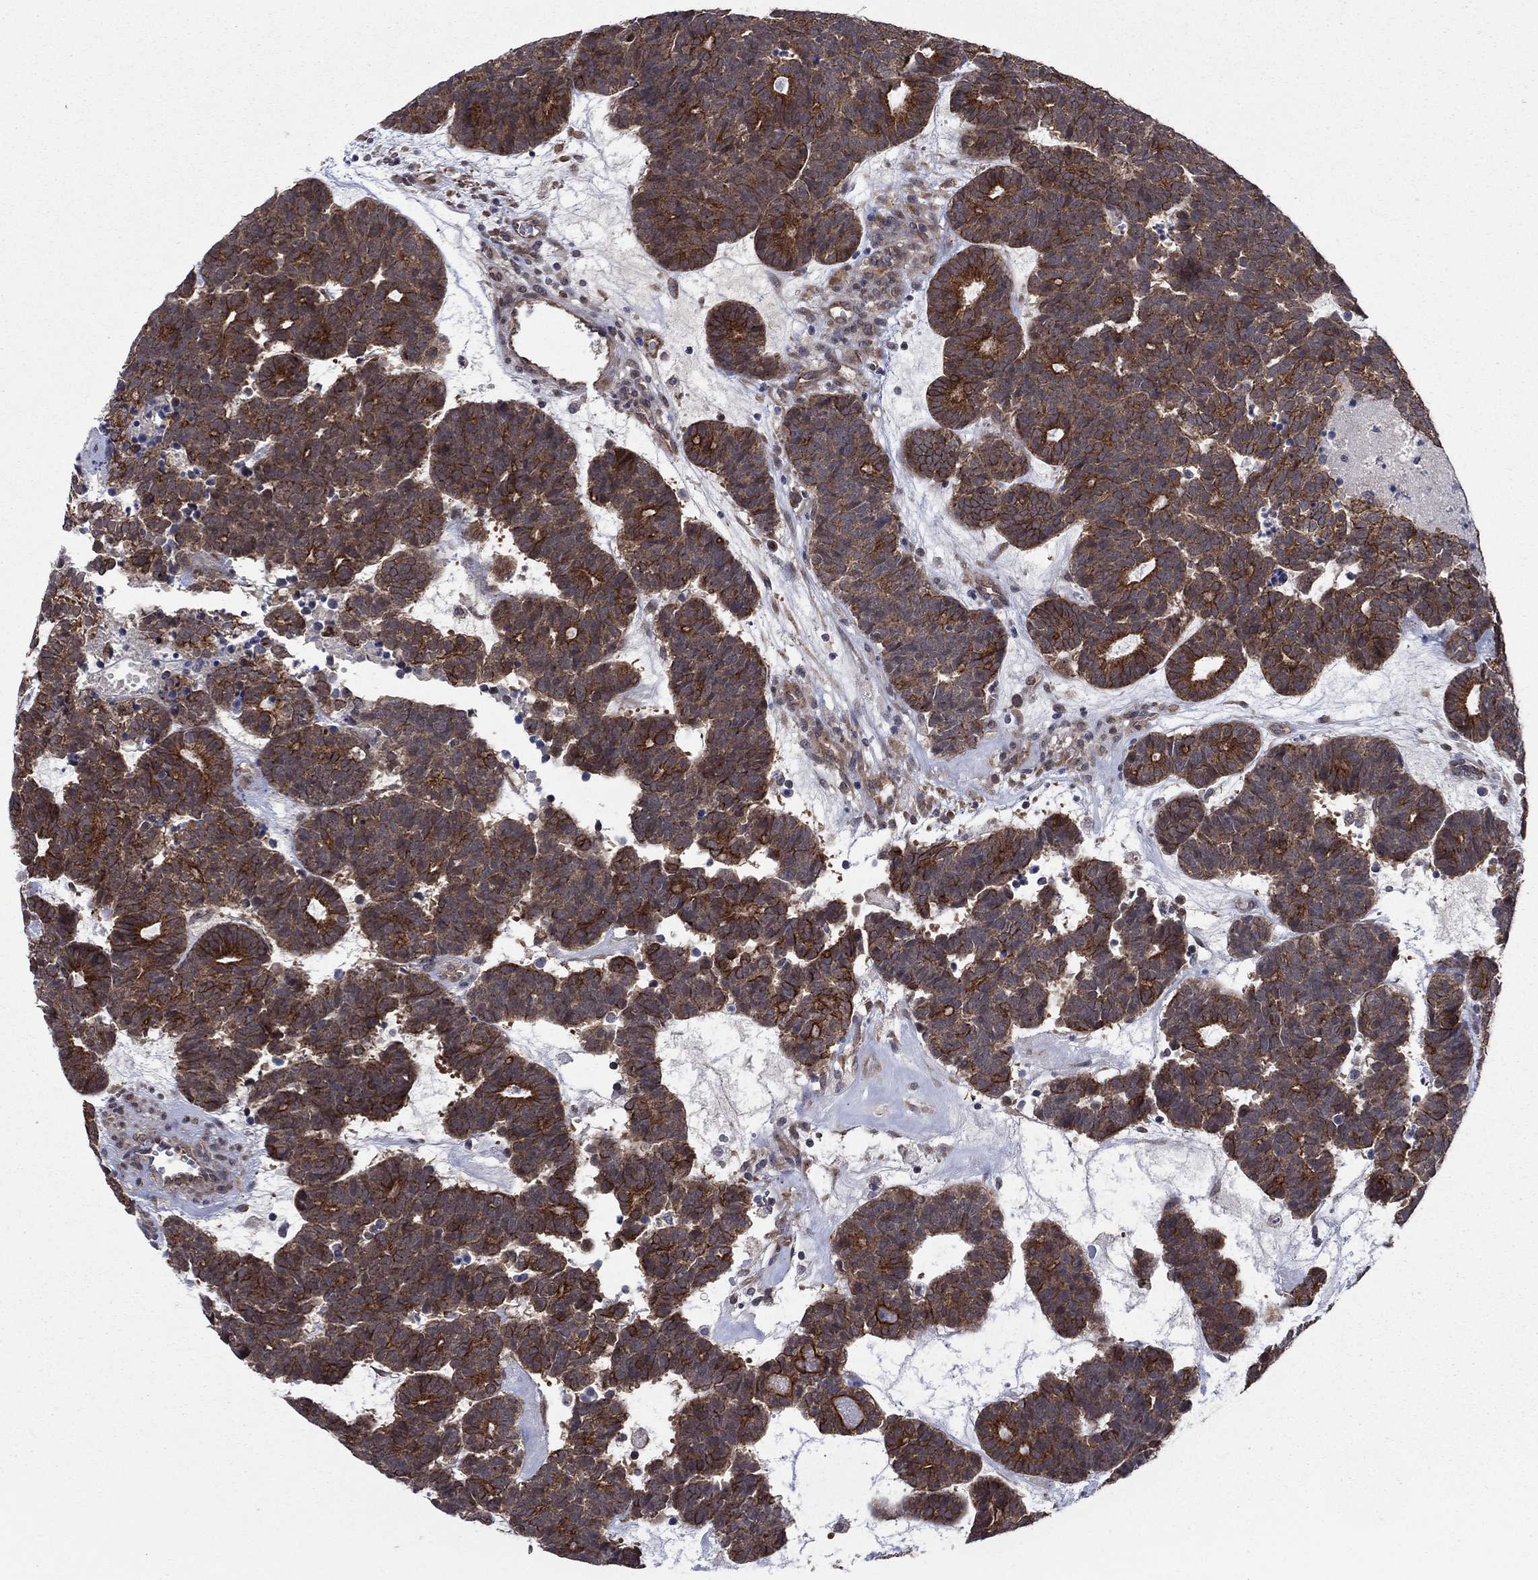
{"staining": {"intensity": "strong", "quantity": "25%-75%", "location": "cytoplasmic/membranous"}, "tissue": "head and neck cancer", "cell_type": "Tumor cells", "image_type": "cancer", "snomed": [{"axis": "morphology", "description": "Adenocarcinoma, NOS"}, {"axis": "topography", "description": "Head-Neck"}], "caption": "Strong cytoplasmic/membranous positivity for a protein is seen in about 25%-75% of tumor cells of head and neck cancer using immunohistochemistry.", "gene": "SH3RF1", "patient": {"sex": "female", "age": 81}}